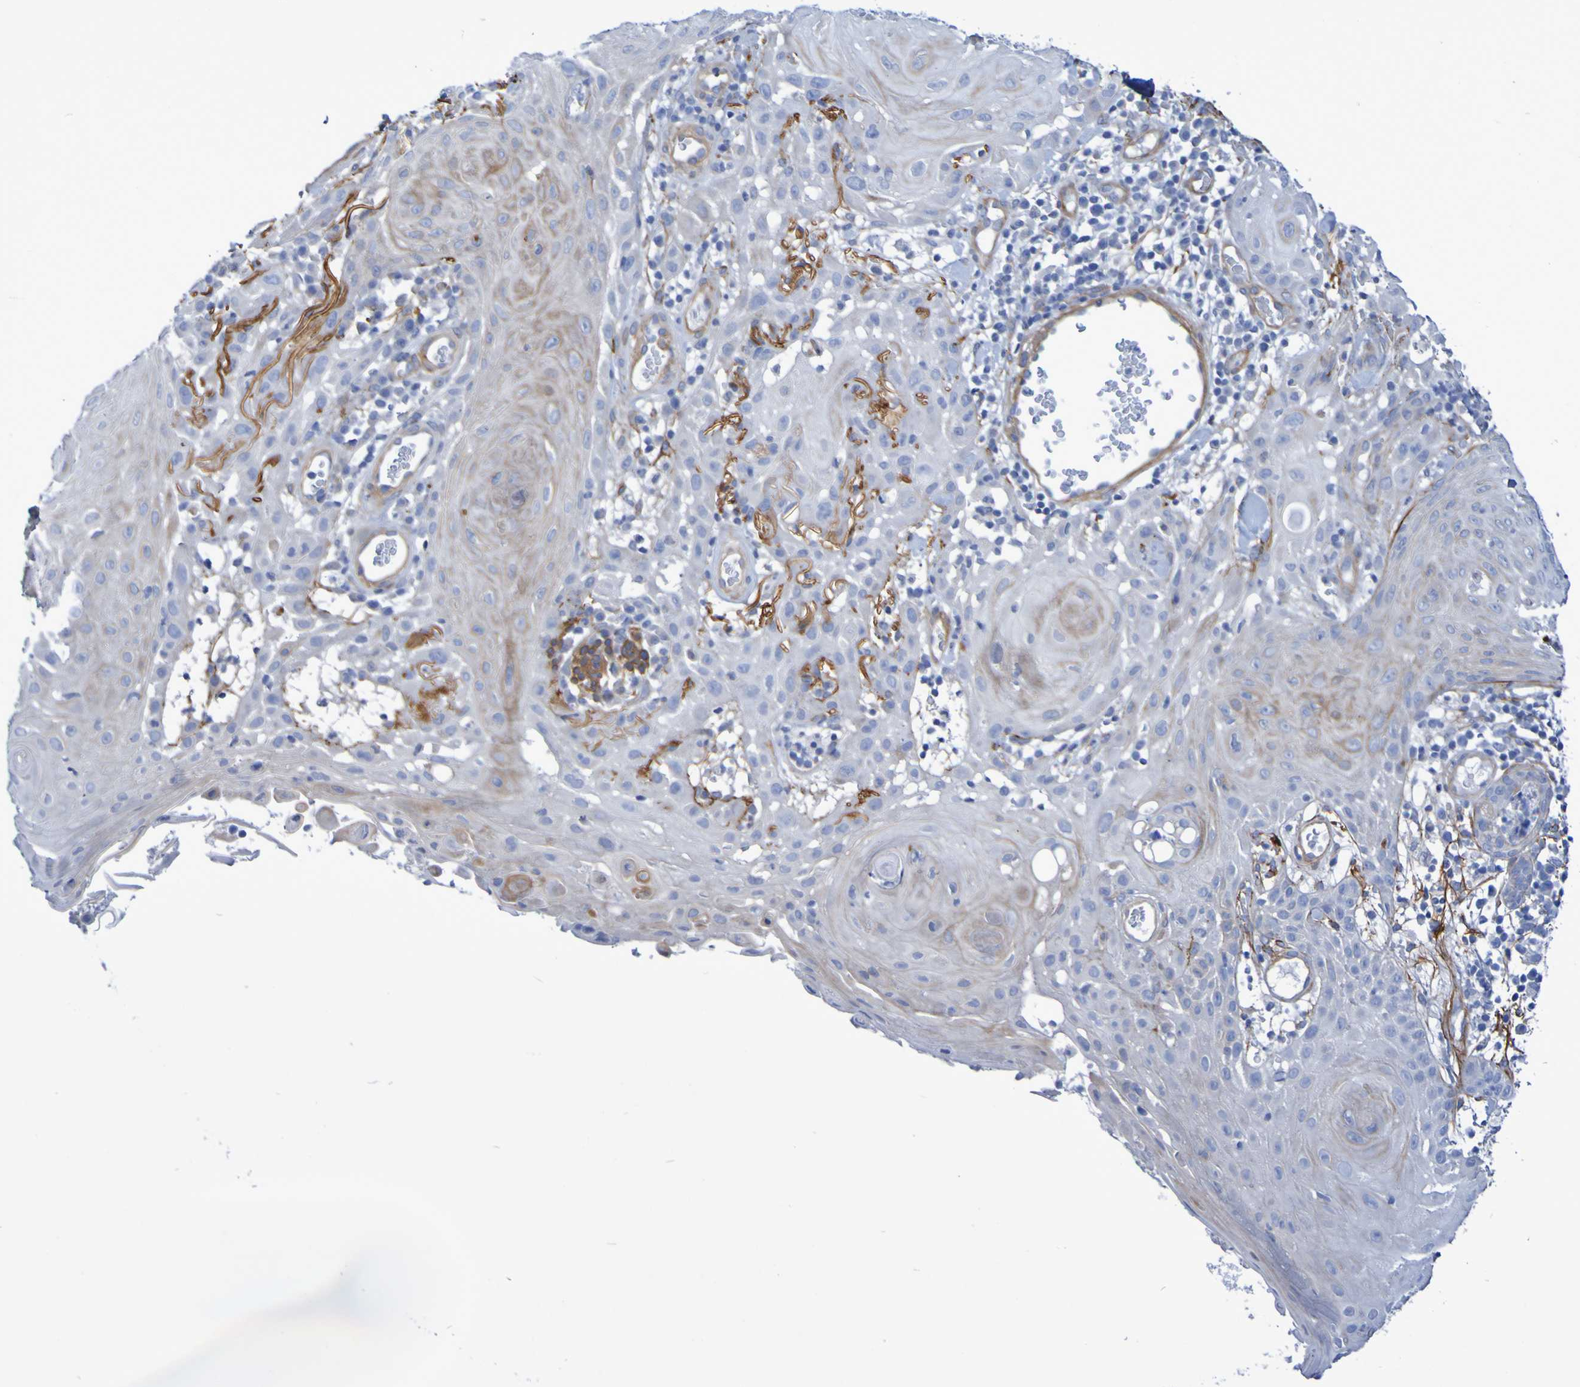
{"staining": {"intensity": "weak", "quantity": "<25%", "location": "cytoplasmic/membranous"}, "tissue": "skin cancer", "cell_type": "Tumor cells", "image_type": "cancer", "snomed": [{"axis": "morphology", "description": "Squamous cell carcinoma, NOS"}, {"axis": "topography", "description": "Skin"}], "caption": "Immunohistochemistry (IHC) of human skin cancer demonstrates no staining in tumor cells.", "gene": "LPP", "patient": {"sex": "male", "age": 24}}